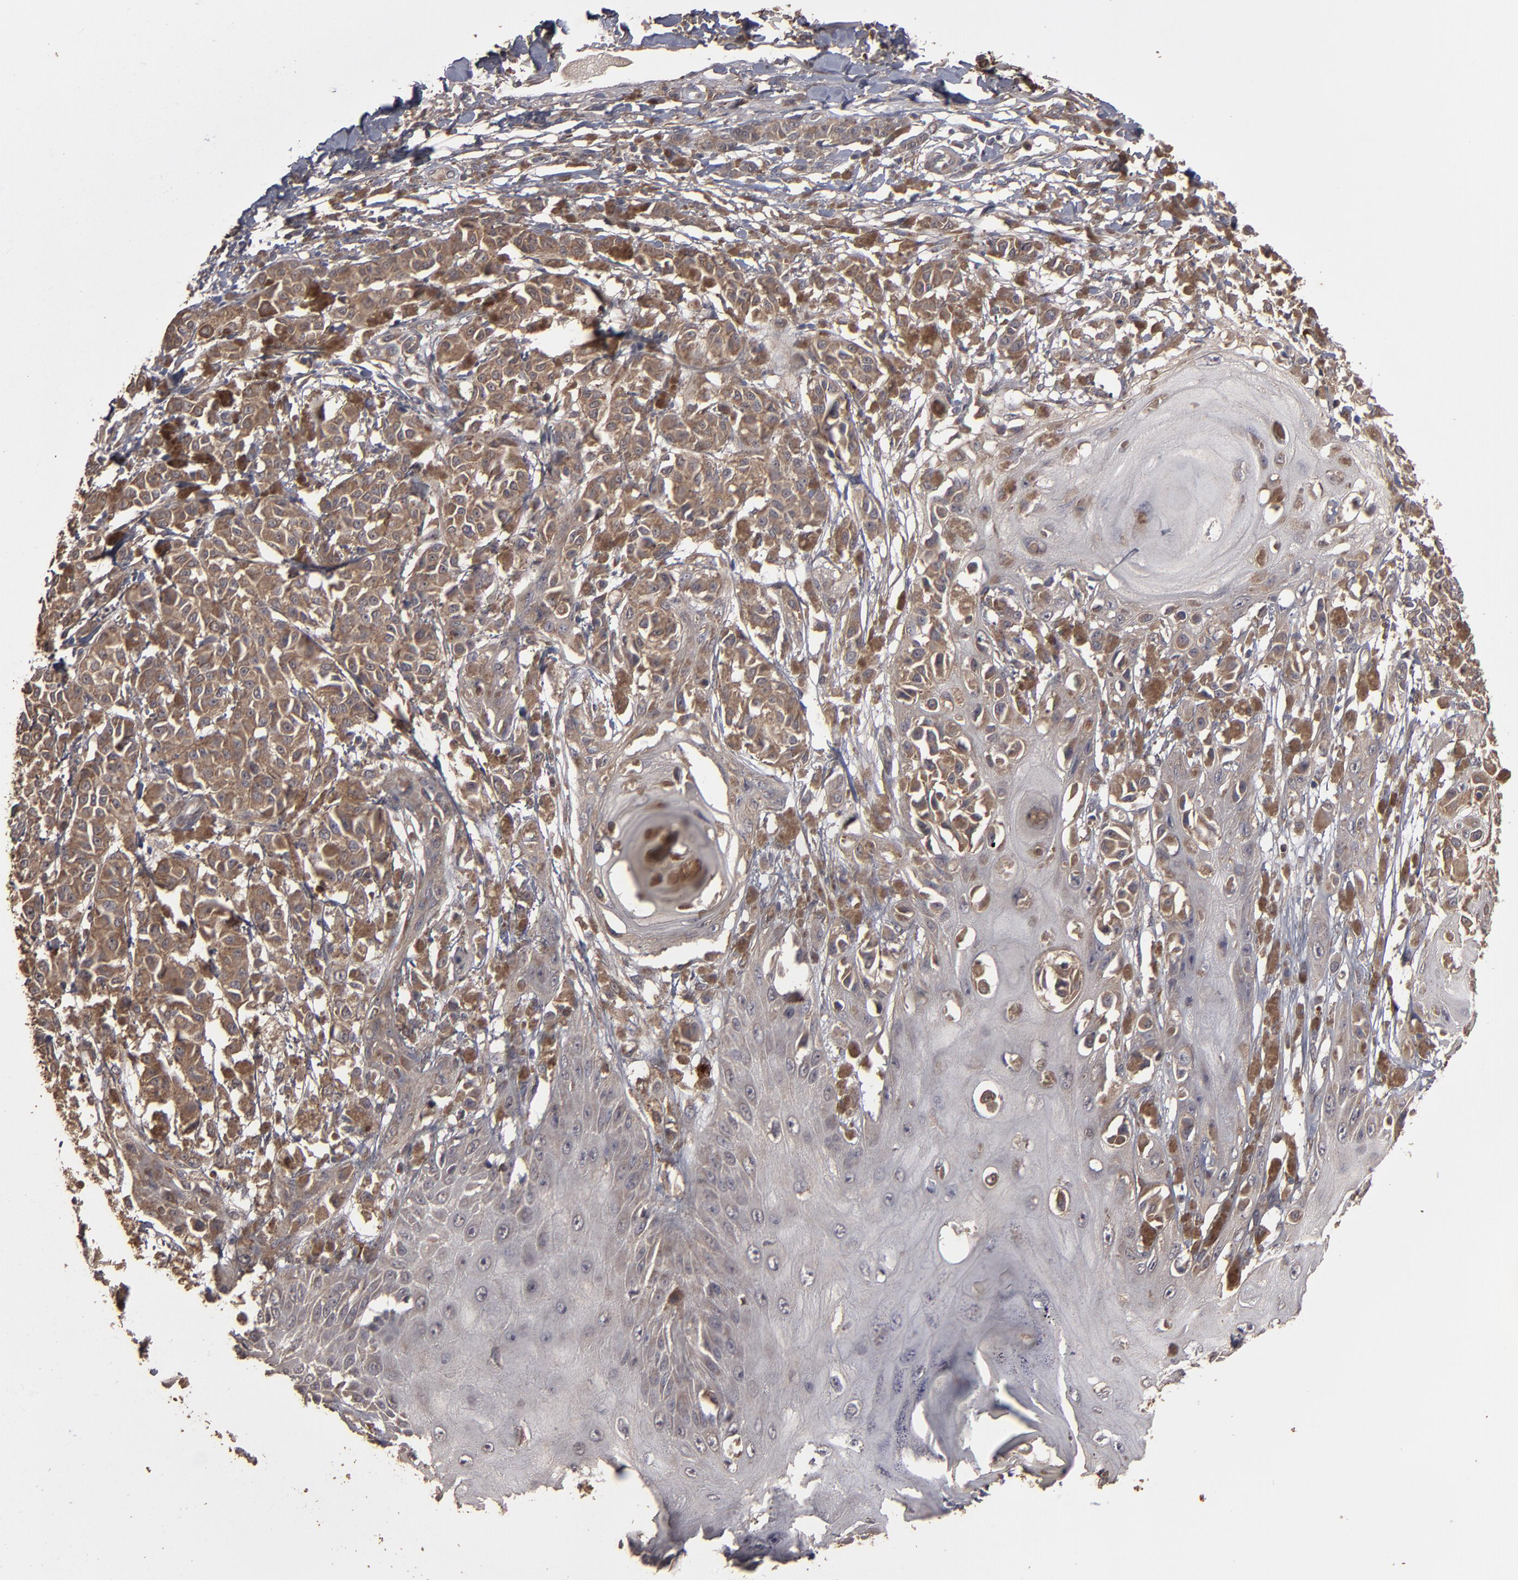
{"staining": {"intensity": "moderate", "quantity": ">75%", "location": "cytoplasmic/membranous"}, "tissue": "melanoma", "cell_type": "Tumor cells", "image_type": "cancer", "snomed": [{"axis": "morphology", "description": "Malignant melanoma, NOS"}, {"axis": "topography", "description": "Skin"}], "caption": "Immunohistochemistry image of neoplastic tissue: human melanoma stained using IHC exhibits medium levels of moderate protein expression localized specifically in the cytoplasmic/membranous of tumor cells, appearing as a cytoplasmic/membranous brown color.", "gene": "MMP2", "patient": {"sex": "male", "age": 76}}